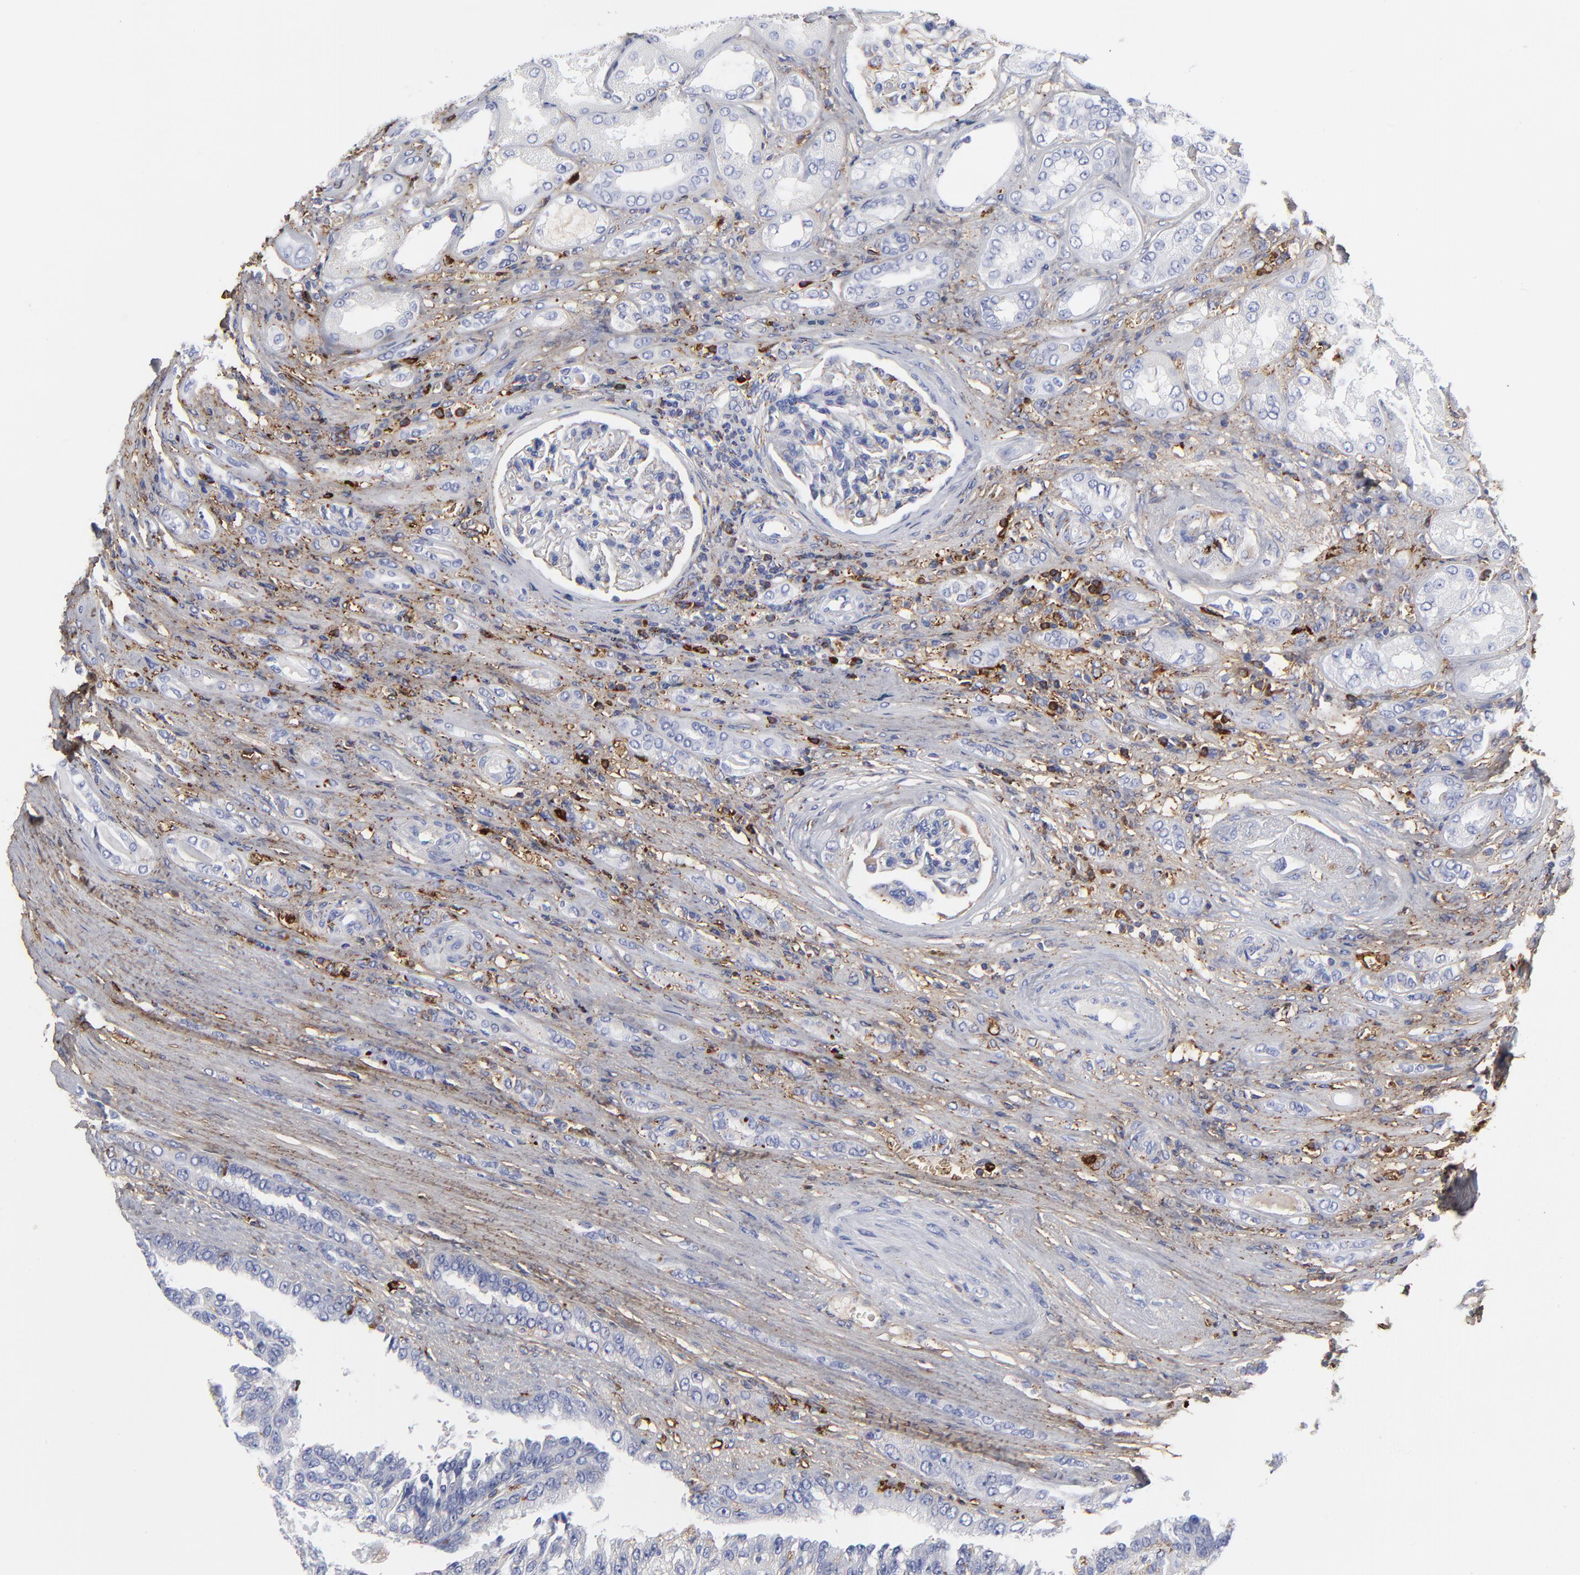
{"staining": {"intensity": "negative", "quantity": "none", "location": "none"}, "tissue": "renal cancer", "cell_type": "Tumor cells", "image_type": "cancer", "snomed": [{"axis": "morphology", "description": "Adenocarcinoma, NOS"}, {"axis": "topography", "description": "Kidney"}], "caption": "There is no significant positivity in tumor cells of adenocarcinoma (renal).", "gene": "DCN", "patient": {"sex": "male", "age": 46}}